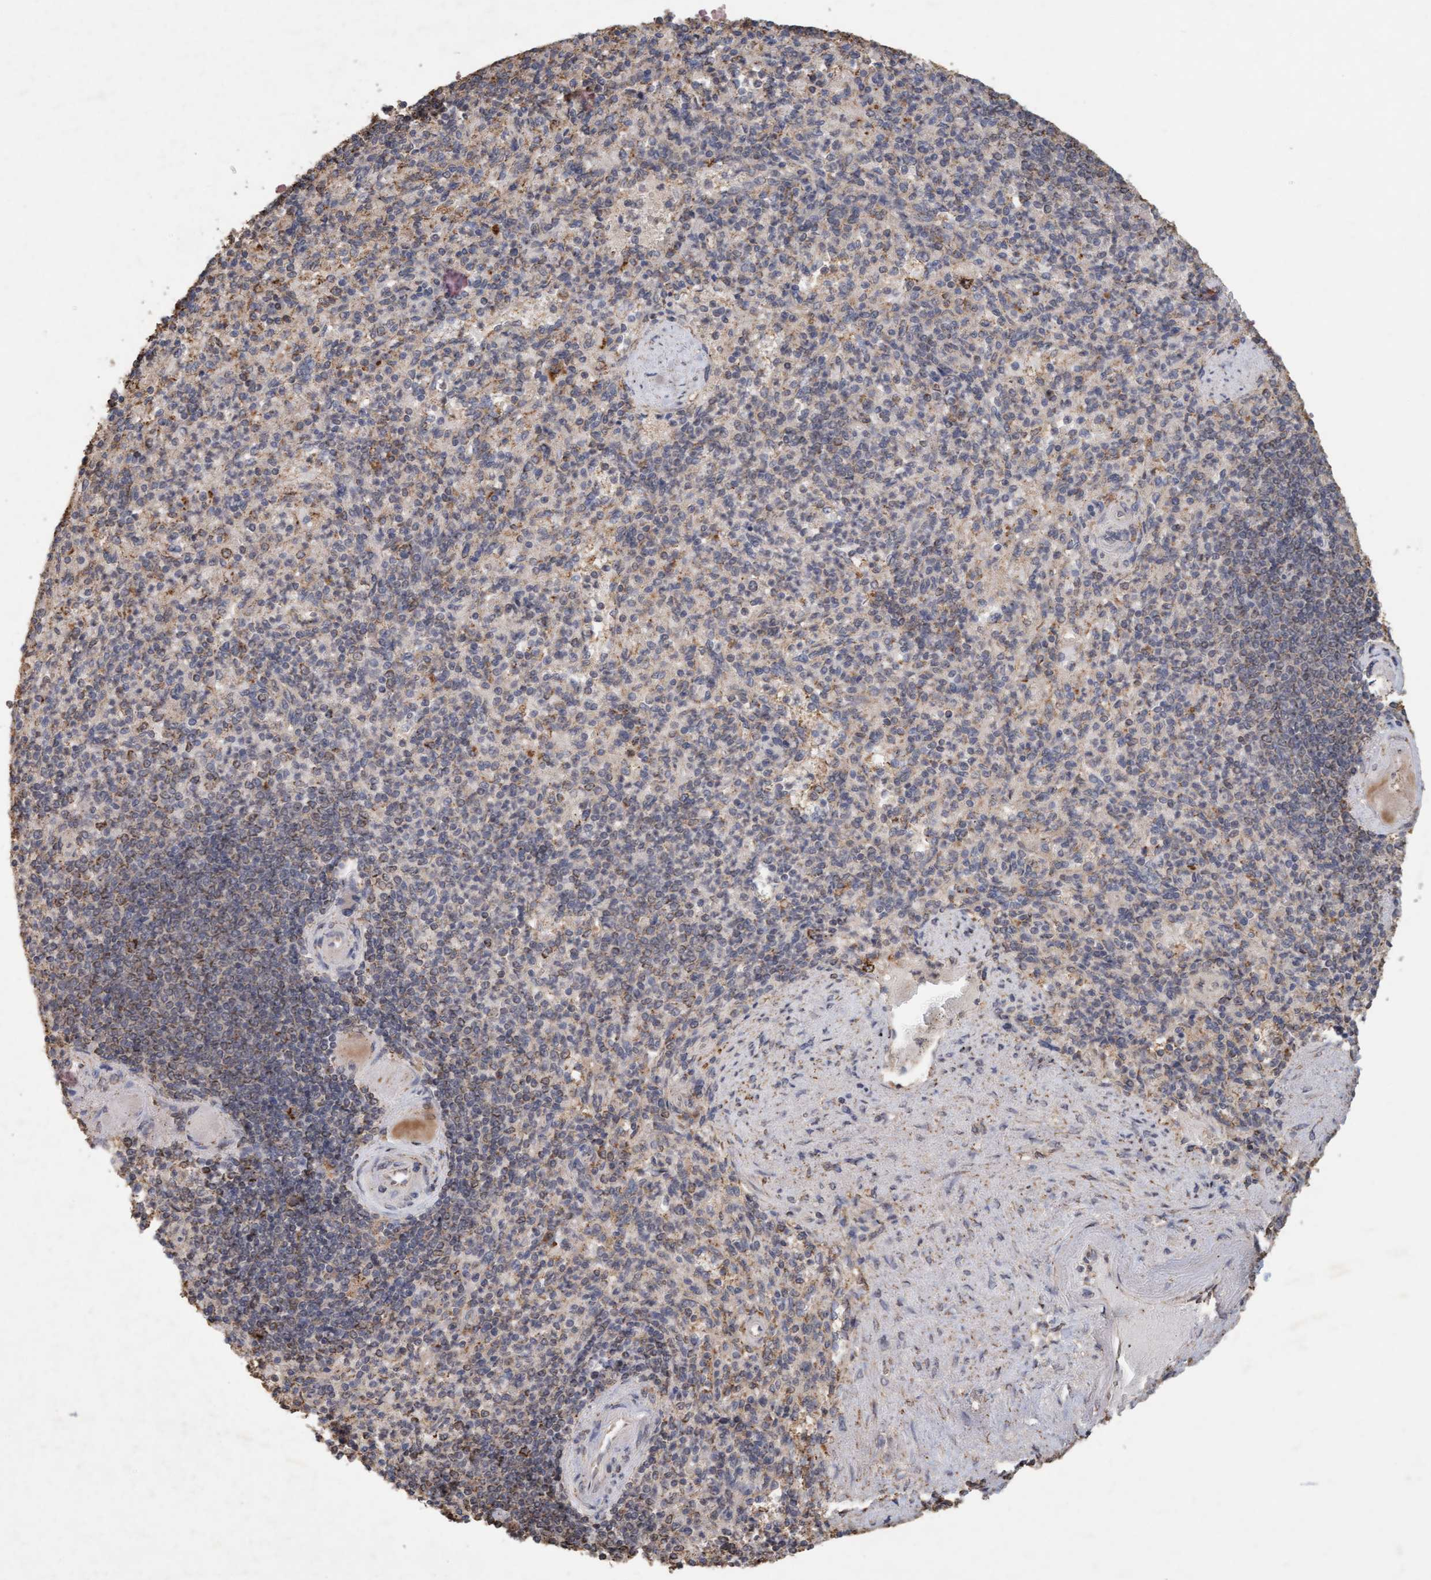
{"staining": {"intensity": "weak", "quantity": "25%-75%", "location": "cytoplasmic/membranous"}, "tissue": "spleen", "cell_type": "Cells in red pulp", "image_type": "normal", "snomed": [{"axis": "morphology", "description": "Normal tissue, NOS"}, {"axis": "topography", "description": "Spleen"}], "caption": "High-magnification brightfield microscopy of normal spleen stained with DAB (3,3'-diaminobenzidine) (brown) and counterstained with hematoxylin (blue). cells in red pulp exhibit weak cytoplasmic/membranous expression is present in about25%-75% of cells. (Stains: DAB in brown, nuclei in blue, Microscopy: brightfield microscopy at high magnification).", "gene": "VSIG8", "patient": {"sex": "female", "age": 74}}